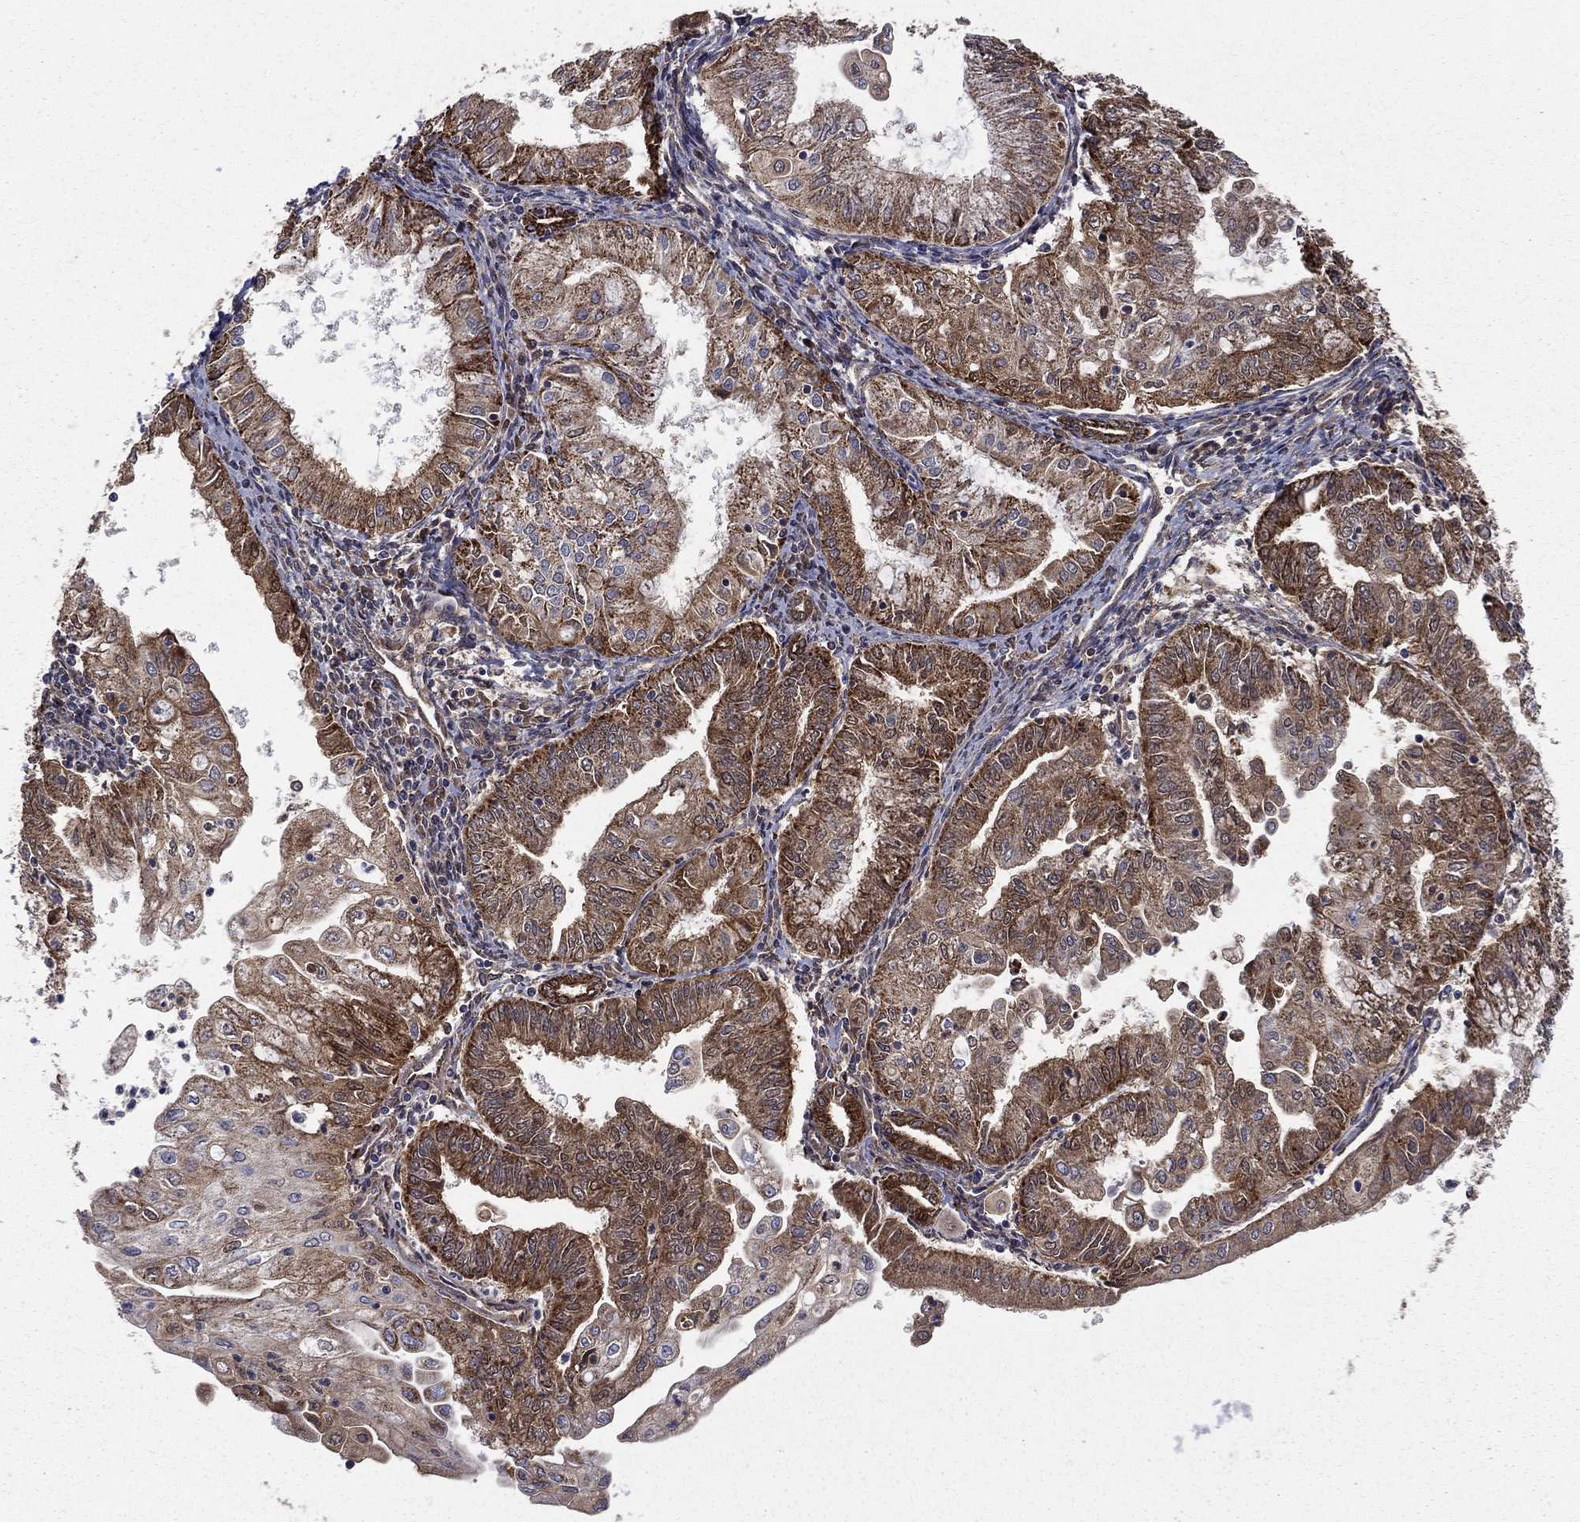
{"staining": {"intensity": "strong", "quantity": "25%-75%", "location": "cytoplasmic/membranous"}, "tissue": "endometrial cancer", "cell_type": "Tumor cells", "image_type": "cancer", "snomed": [{"axis": "morphology", "description": "Adenocarcinoma, NOS"}, {"axis": "topography", "description": "Endometrium"}], "caption": "The micrograph exhibits a brown stain indicating the presence of a protein in the cytoplasmic/membranous of tumor cells in adenocarcinoma (endometrial).", "gene": "GCSH", "patient": {"sex": "female", "age": 56}}